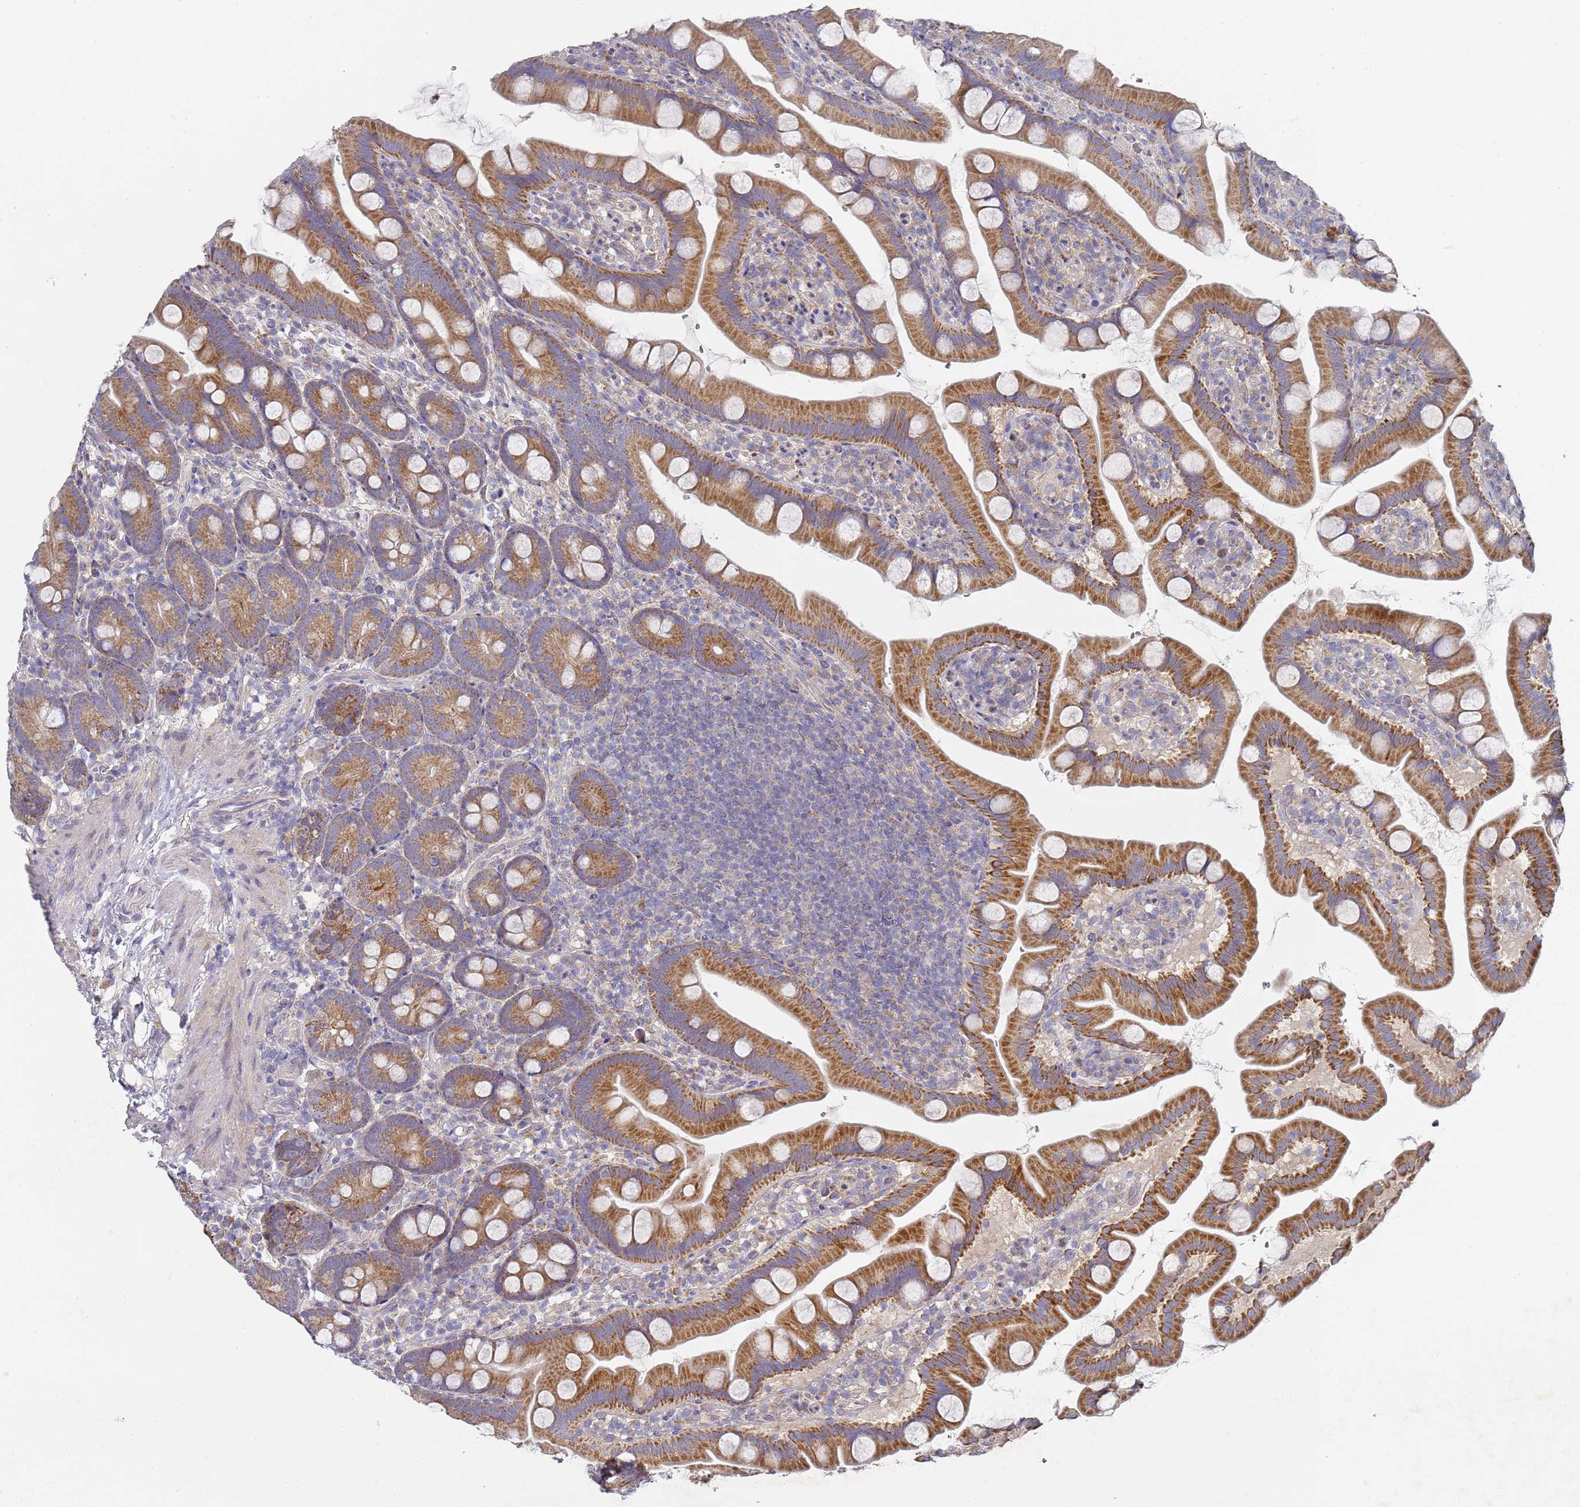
{"staining": {"intensity": "moderate", "quantity": ">75%", "location": "cytoplasmic/membranous"}, "tissue": "small intestine", "cell_type": "Glandular cells", "image_type": "normal", "snomed": [{"axis": "morphology", "description": "Normal tissue, NOS"}, {"axis": "topography", "description": "Small intestine"}], "caption": "Human small intestine stained for a protein (brown) exhibits moderate cytoplasmic/membranous positive staining in approximately >75% of glandular cells.", "gene": "NPEPPS", "patient": {"sex": "female", "age": 68}}